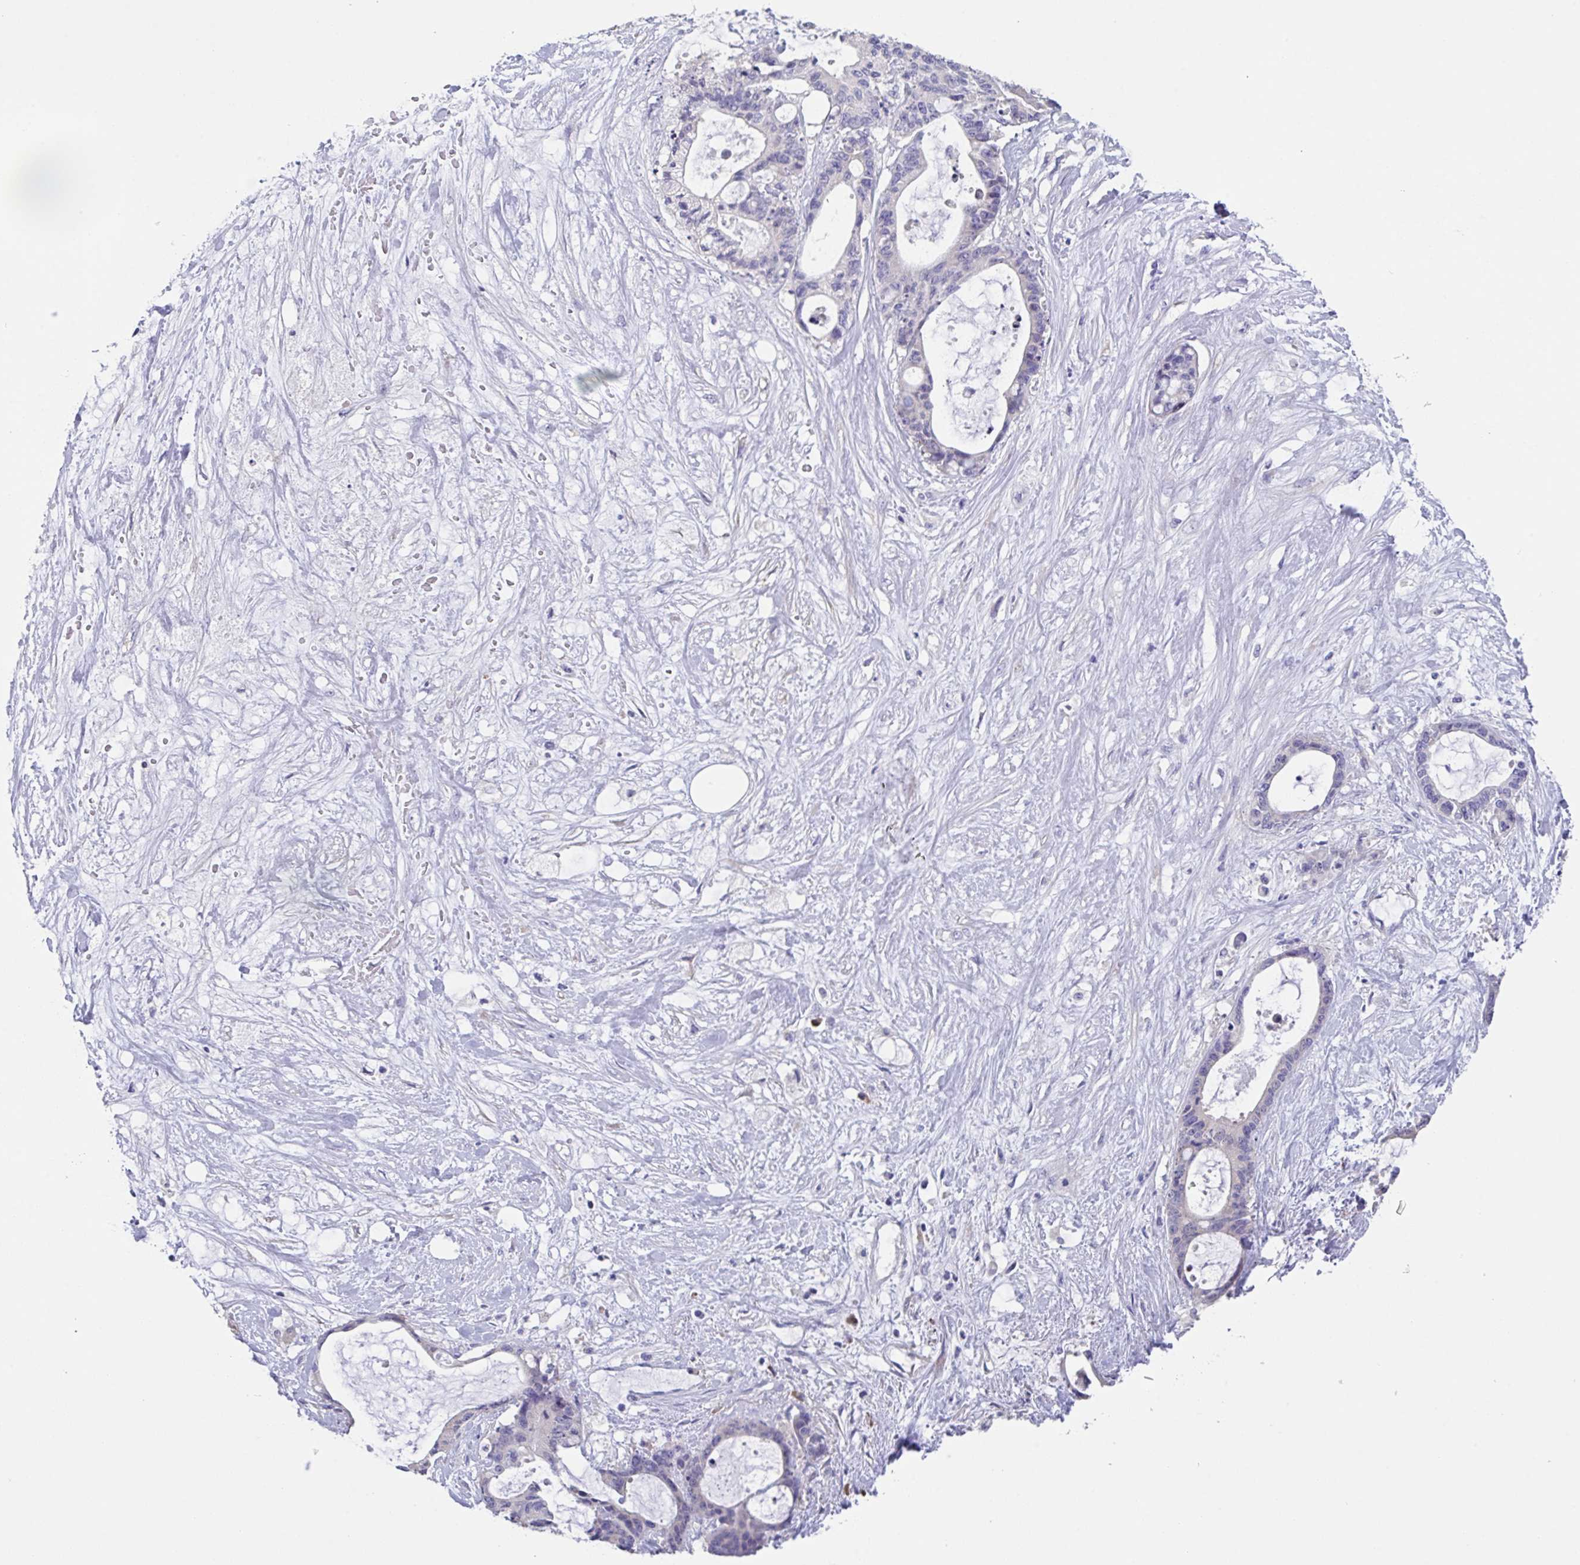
{"staining": {"intensity": "negative", "quantity": "none", "location": "none"}, "tissue": "liver cancer", "cell_type": "Tumor cells", "image_type": "cancer", "snomed": [{"axis": "morphology", "description": "Normal tissue, NOS"}, {"axis": "morphology", "description": "Cholangiocarcinoma"}, {"axis": "topography", "description": "Liver"}, {"axis": "topography", "description": "Peripheral nerve tissue"}], "caption": "Immunohistochemical staining of human cholangiocarcinoma (liver) exhibits no significant positivity in tumor cells.", "gene": "LRRC58", "patient": {"sex": "female", "age": 73}}